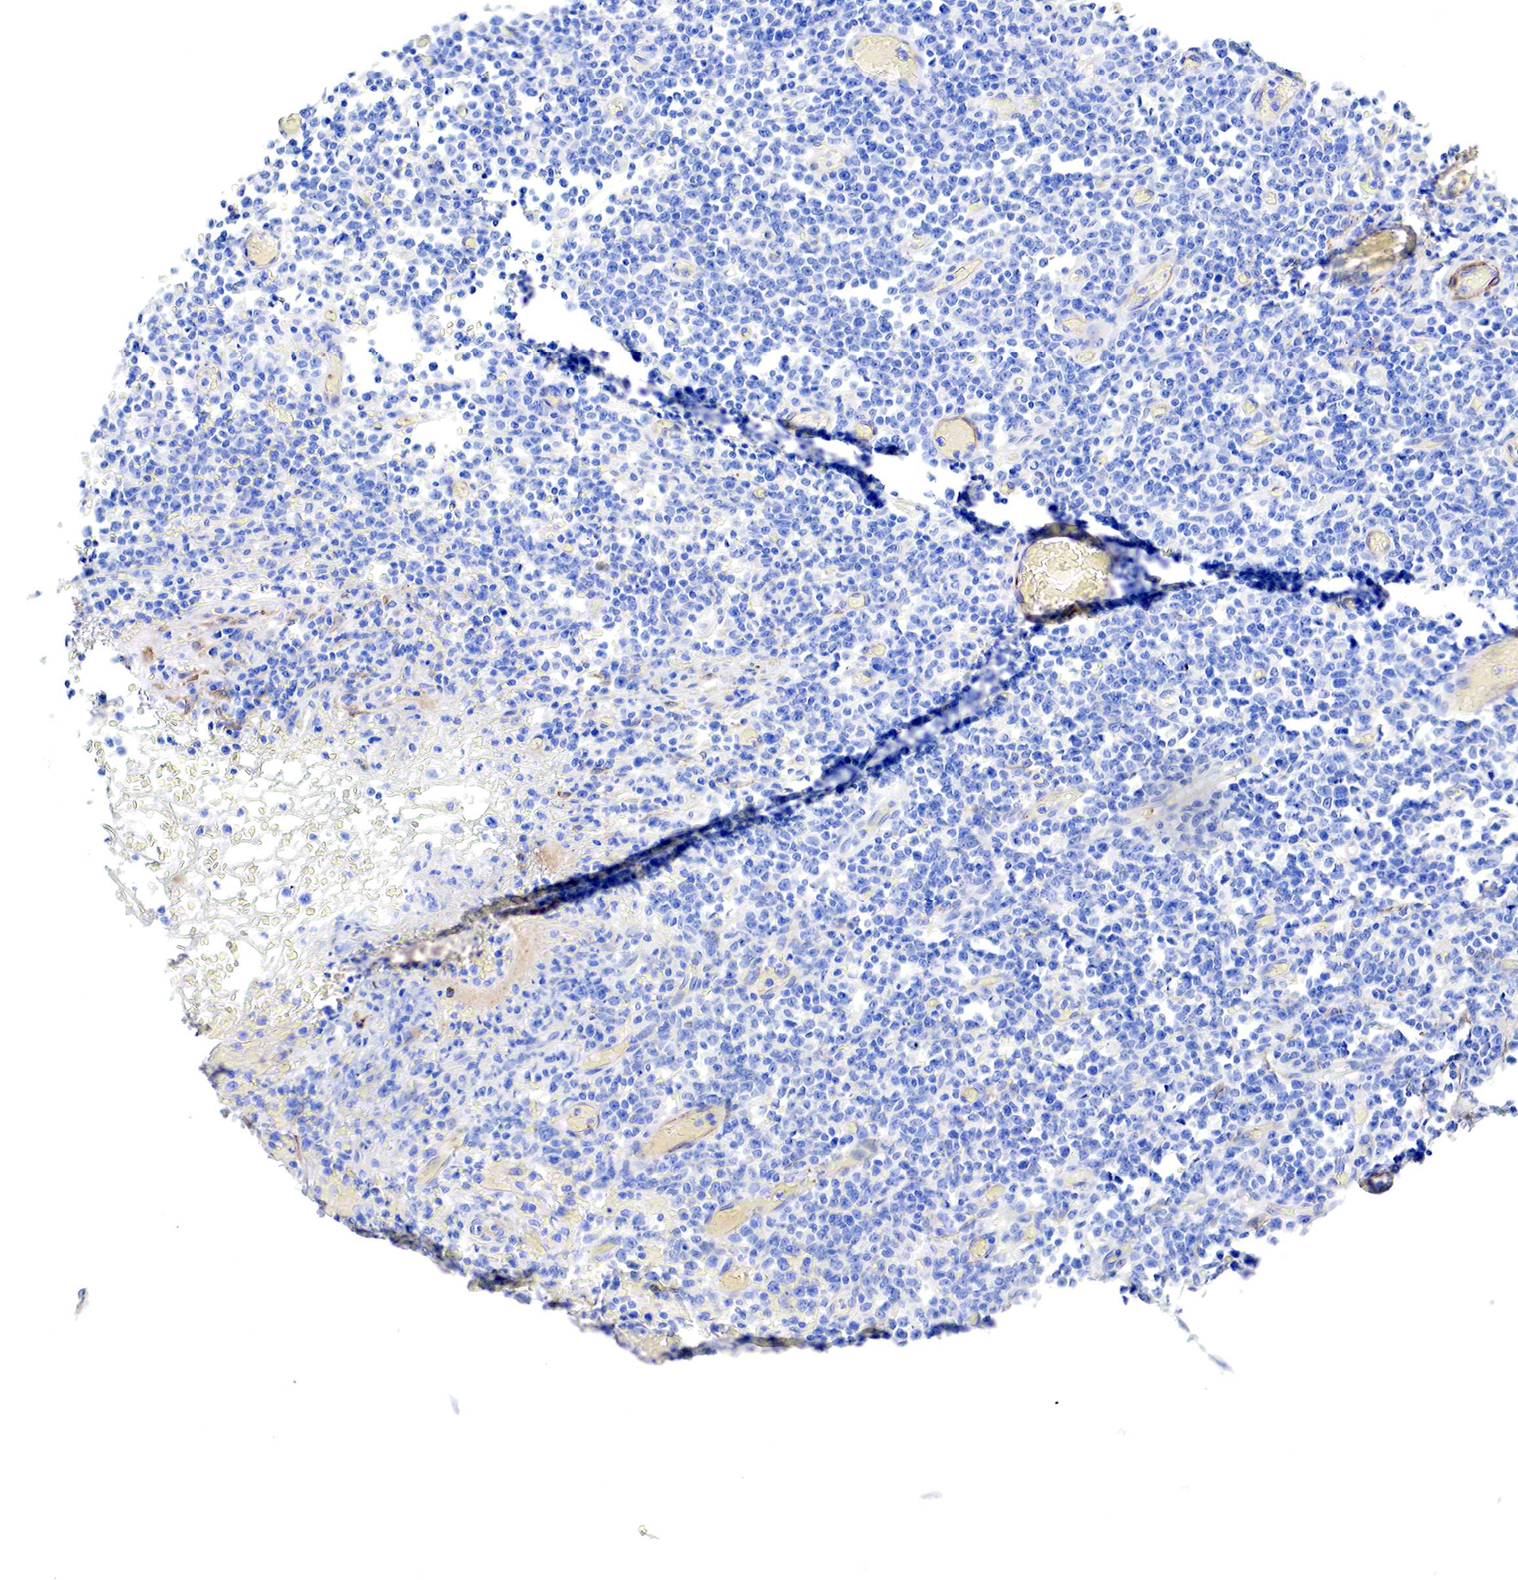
{"staining": {"intensity": "negative", "quantity": "none", "location": "none"}, "tissue": "lymphoma", "cell_type": "Tumor cells", "image_type": "cancer", "snomed": [{"axis": "morphology", "description": "Malignant lymphoma, non-Hodgkin's type, High grade"}, {"axis": "topography", "description": "Colon"}], "caption": "Lymphoma was stained to show a protein in brown. There is no significant expression in tumor cells.", "gene": "TPM1", "patient": {"sex": "male", "age": 82}}